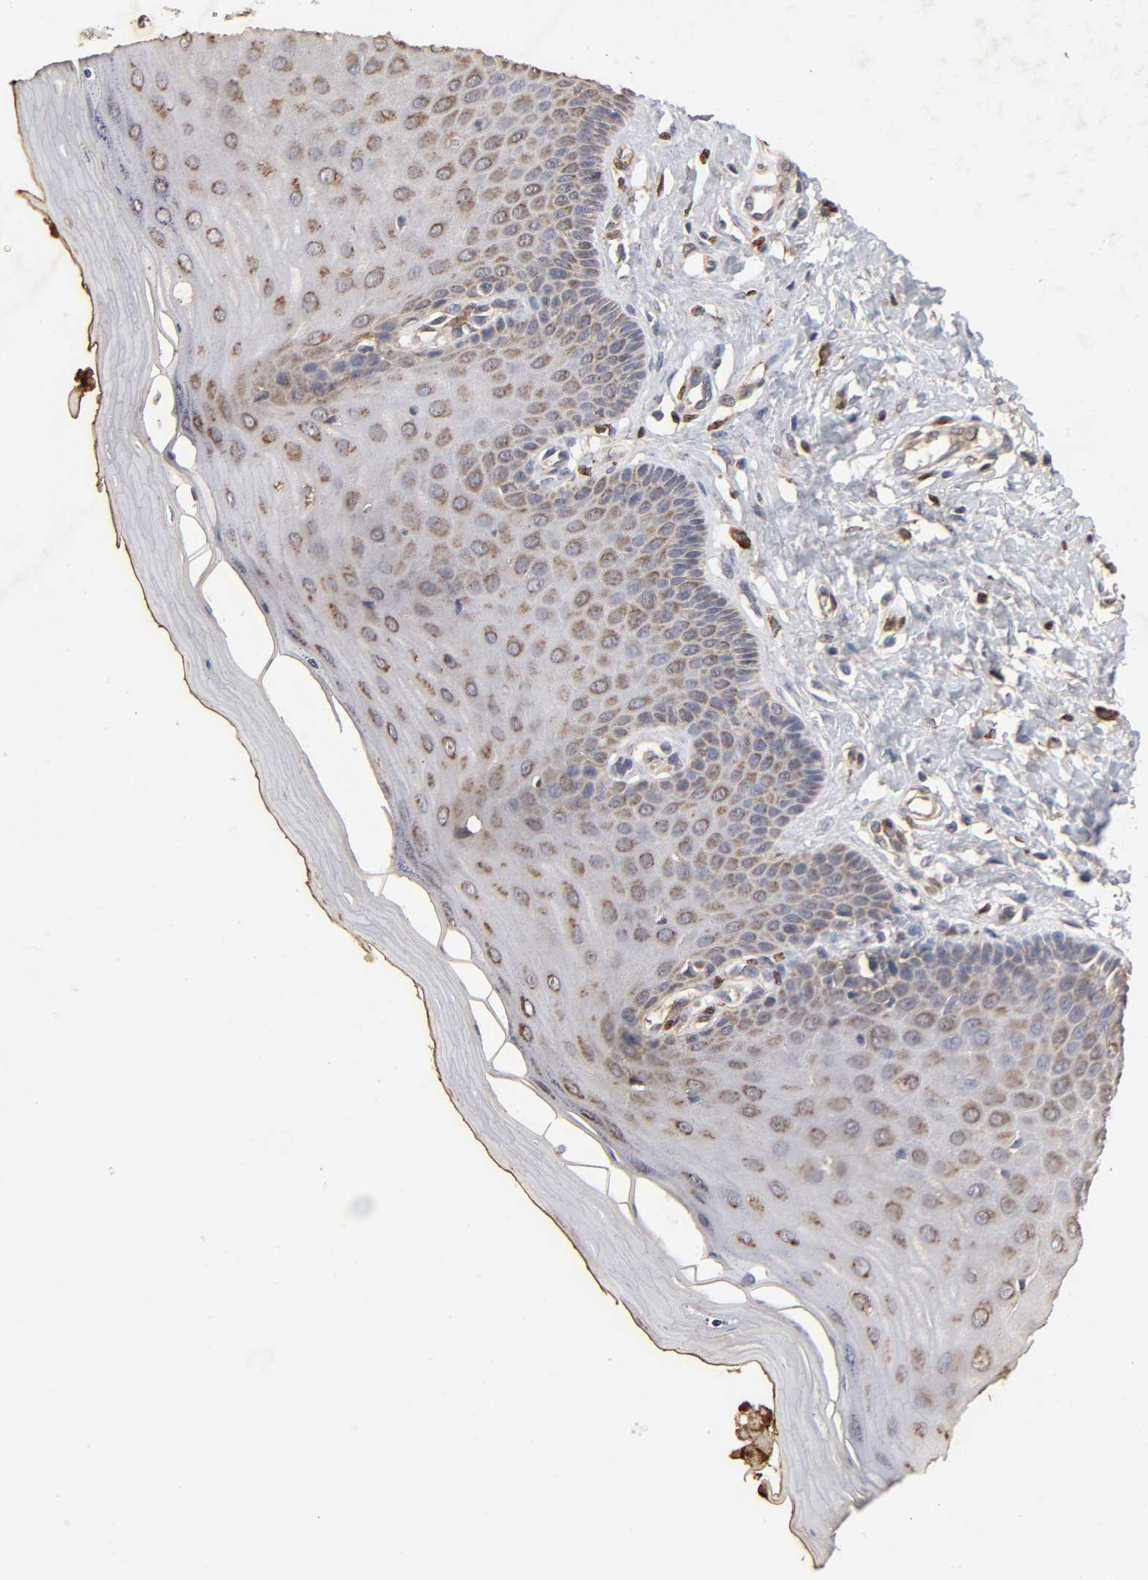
{"staining": {"intensity": "weak", "quantity": "25%-75%", "location": "cytoplasmic/membranous"}, "tissue": "cervix", "cell_type": "Glandular cells", "image_type": "normal", "snomed": [{"axis": "morphology", "description": "Normal tissue, NOS"}, {"axis": "topography", "description": "Cervix"}], "caption": "Unremarkable cervix shows weak cytoplasmic/membranous staining in approximately 25%-75% of glandular cells.", "gene": "CYCS", "patient": {"sex": "female", "age": 55}}